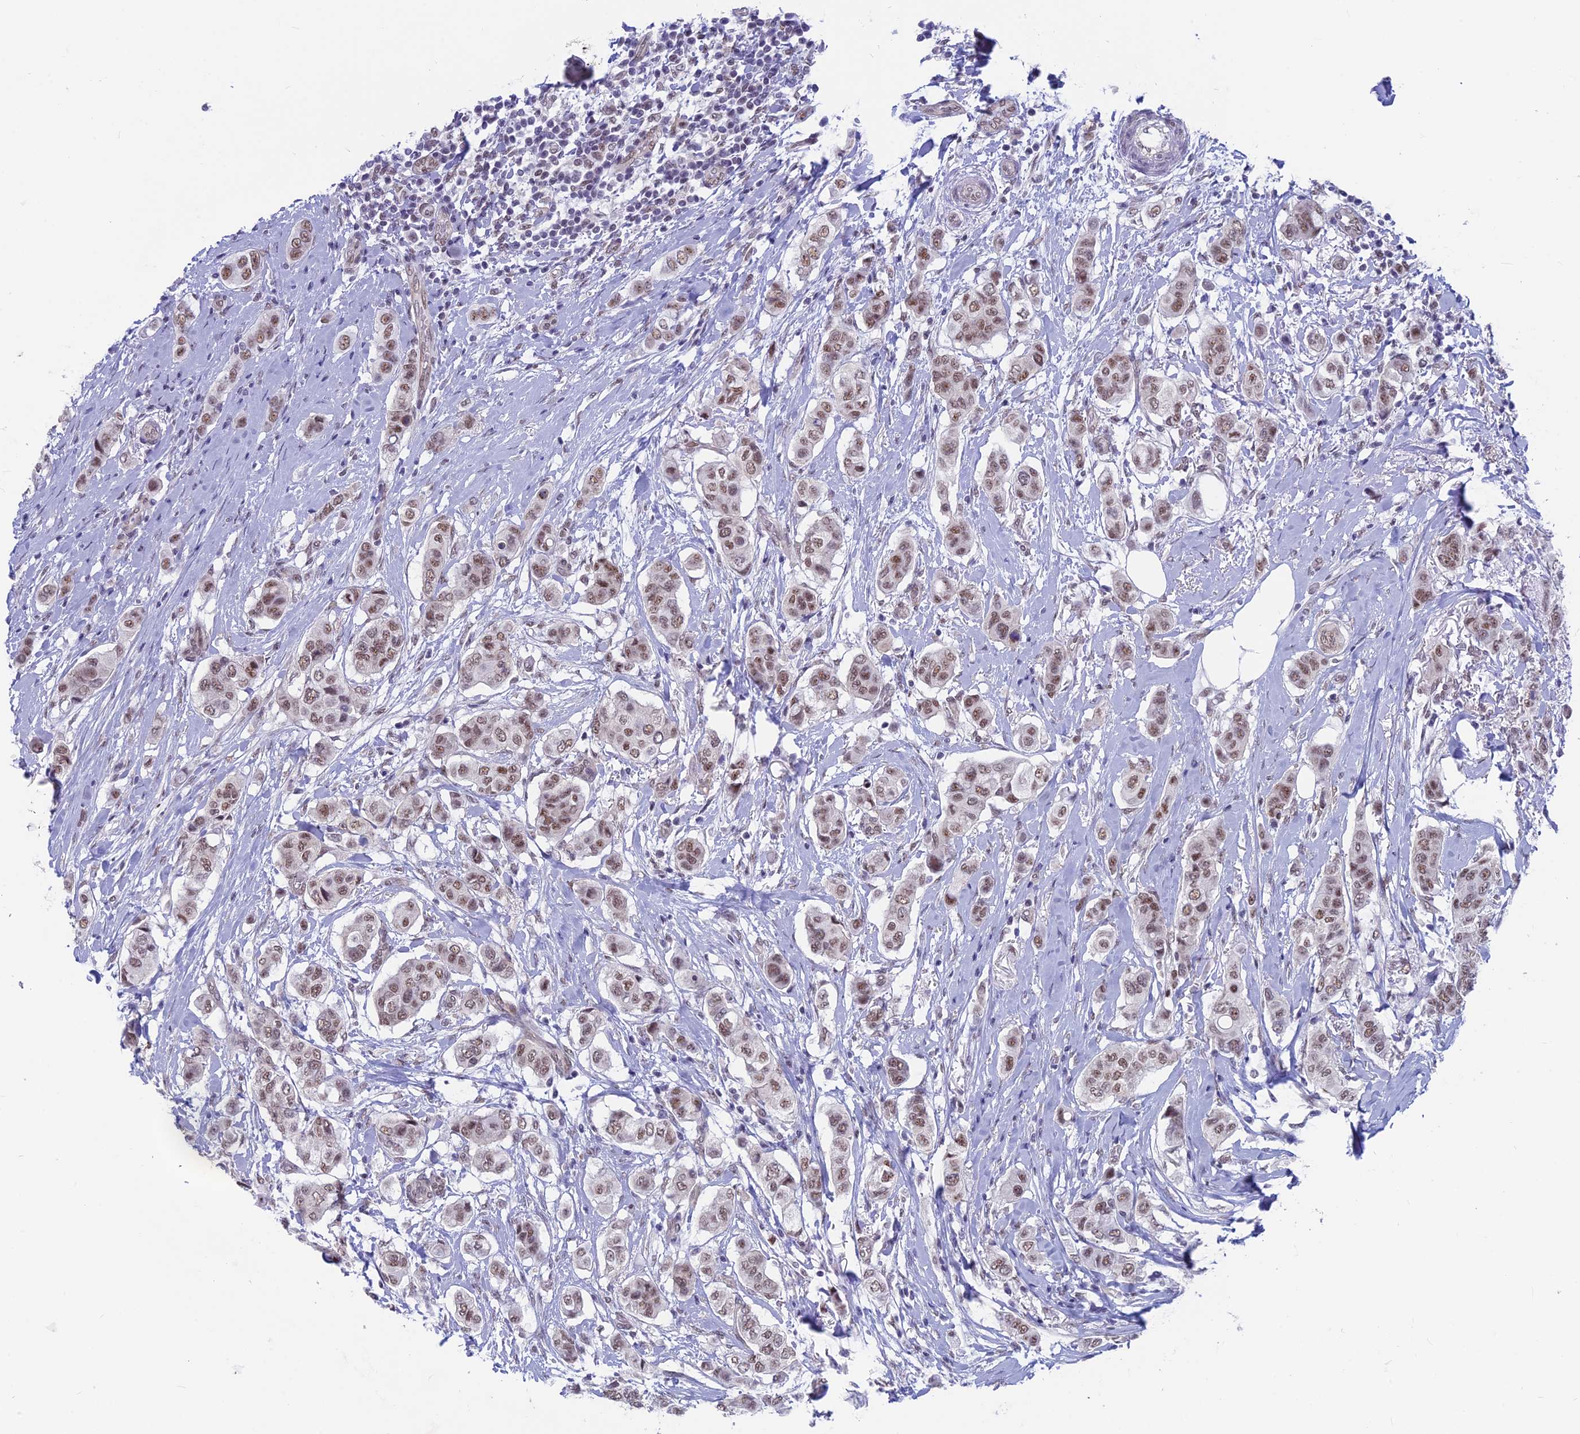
{"staining": {"intensity": "moderate", "quantity": ">75%", "location": "nuclear"}, "tissue": "breast cancer", "cell_type": "Tumor cells", "image_type": "cancer", "snomed": [{"axis": "morphology", "description": "Lobular carcinoma"}, {"axis": "topography", "description": "Breast"}], "caption": "A high-resolution histopathology image shows IHC staining of lobular carcinoma (breast), which reveals moderate nuclear positivity in approximately >75% of tumor cells.", "gene": "SRSF5", "patient": {"sex": "female", "age": 51}}